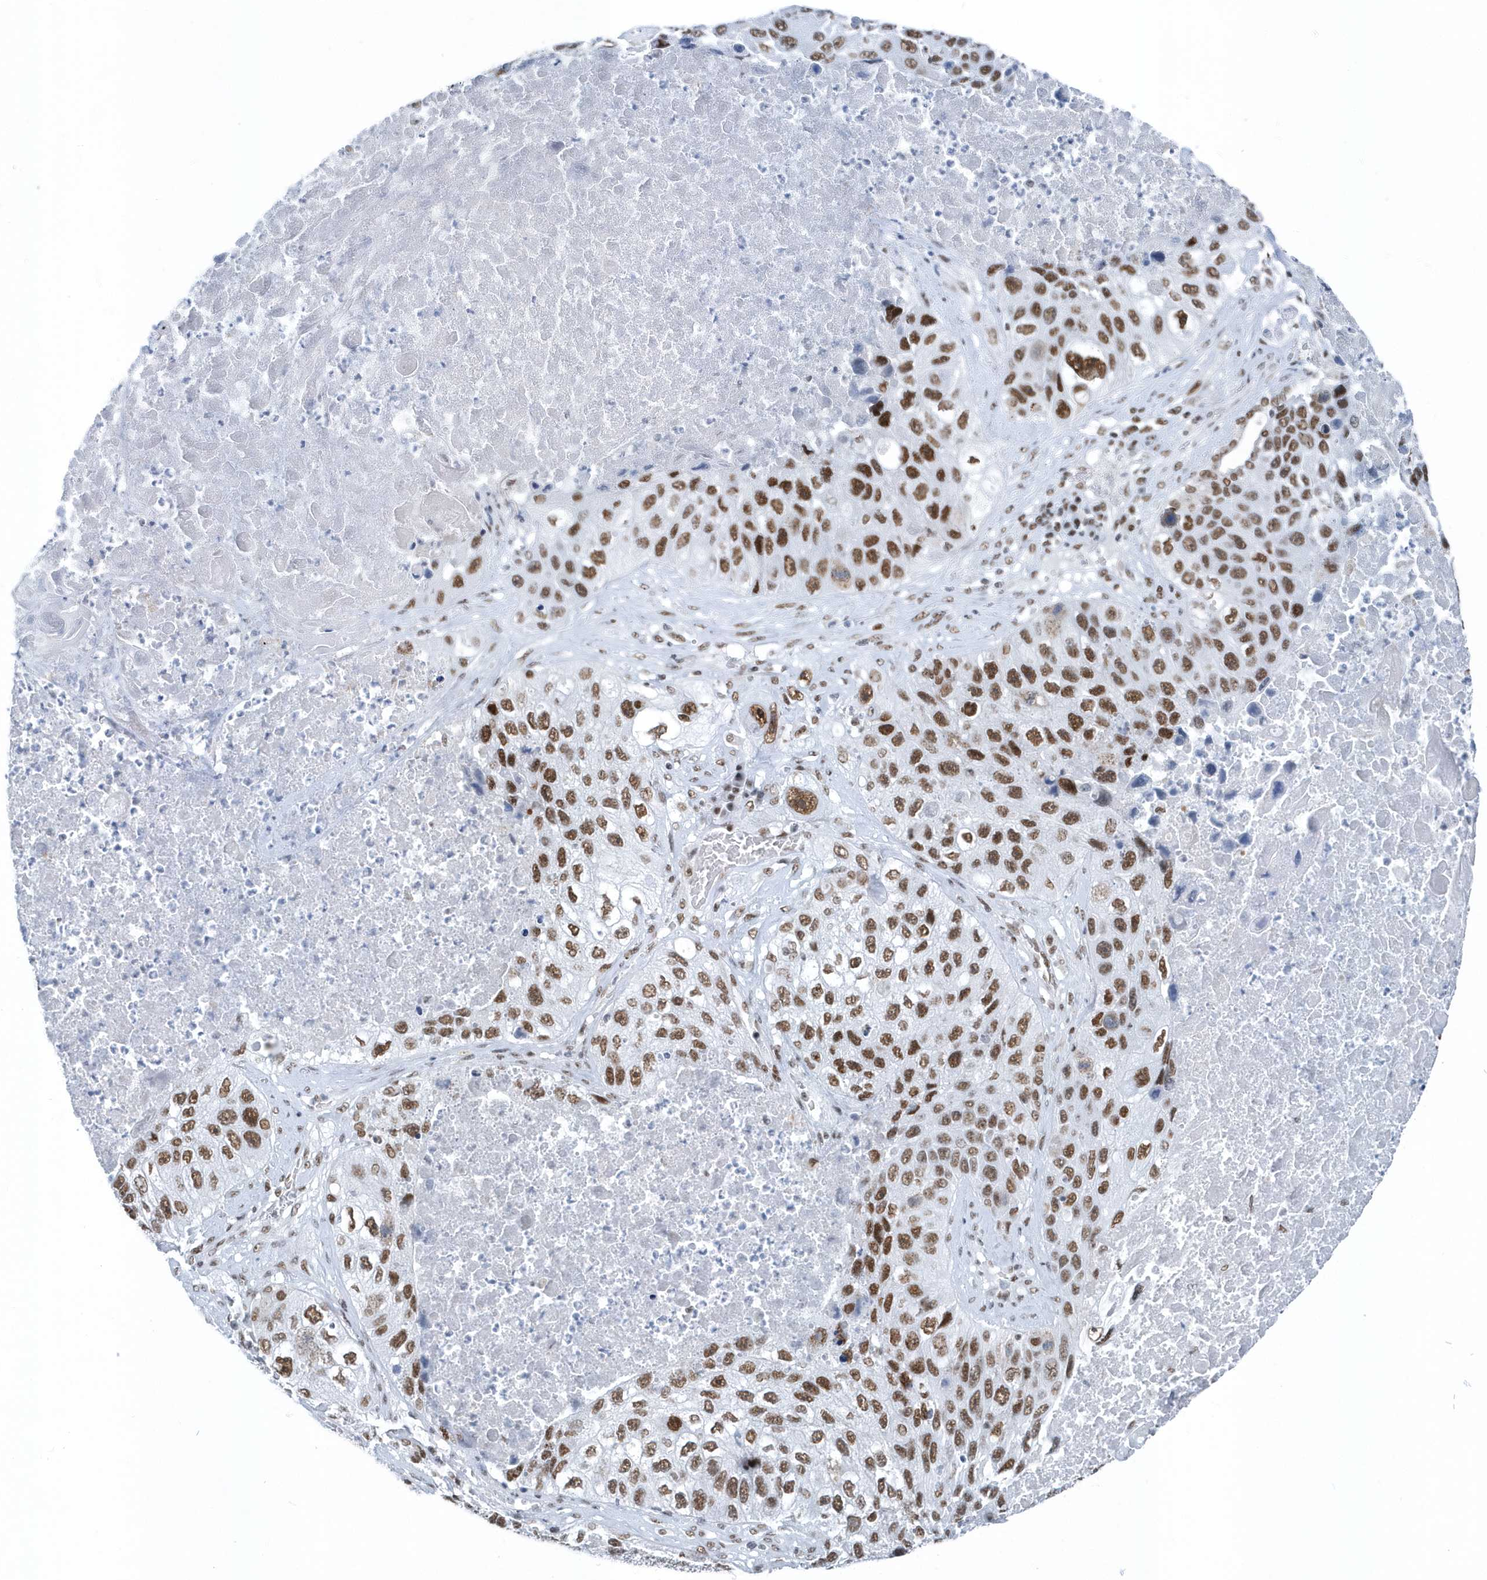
{"staining": {"intensity": "strong", "quantity": ">75%", "location": "nuclear"}, "tissue": "lung cancer", "cell_type": "Tumor cells", "image_type": "cancer", "snomed": [{"axis": "morphology", "description": "Squamous cell carcinoma, NOS"}, {"axis": "topography", "description": "Lung"}], "caption": "Human lung cancer (squamous cell carcinoma) stained with a protein marker demonstrates strong staining in tumor cells.", "gene": "FIP1L1", "patient": {"sex": "male", "age": 61}}